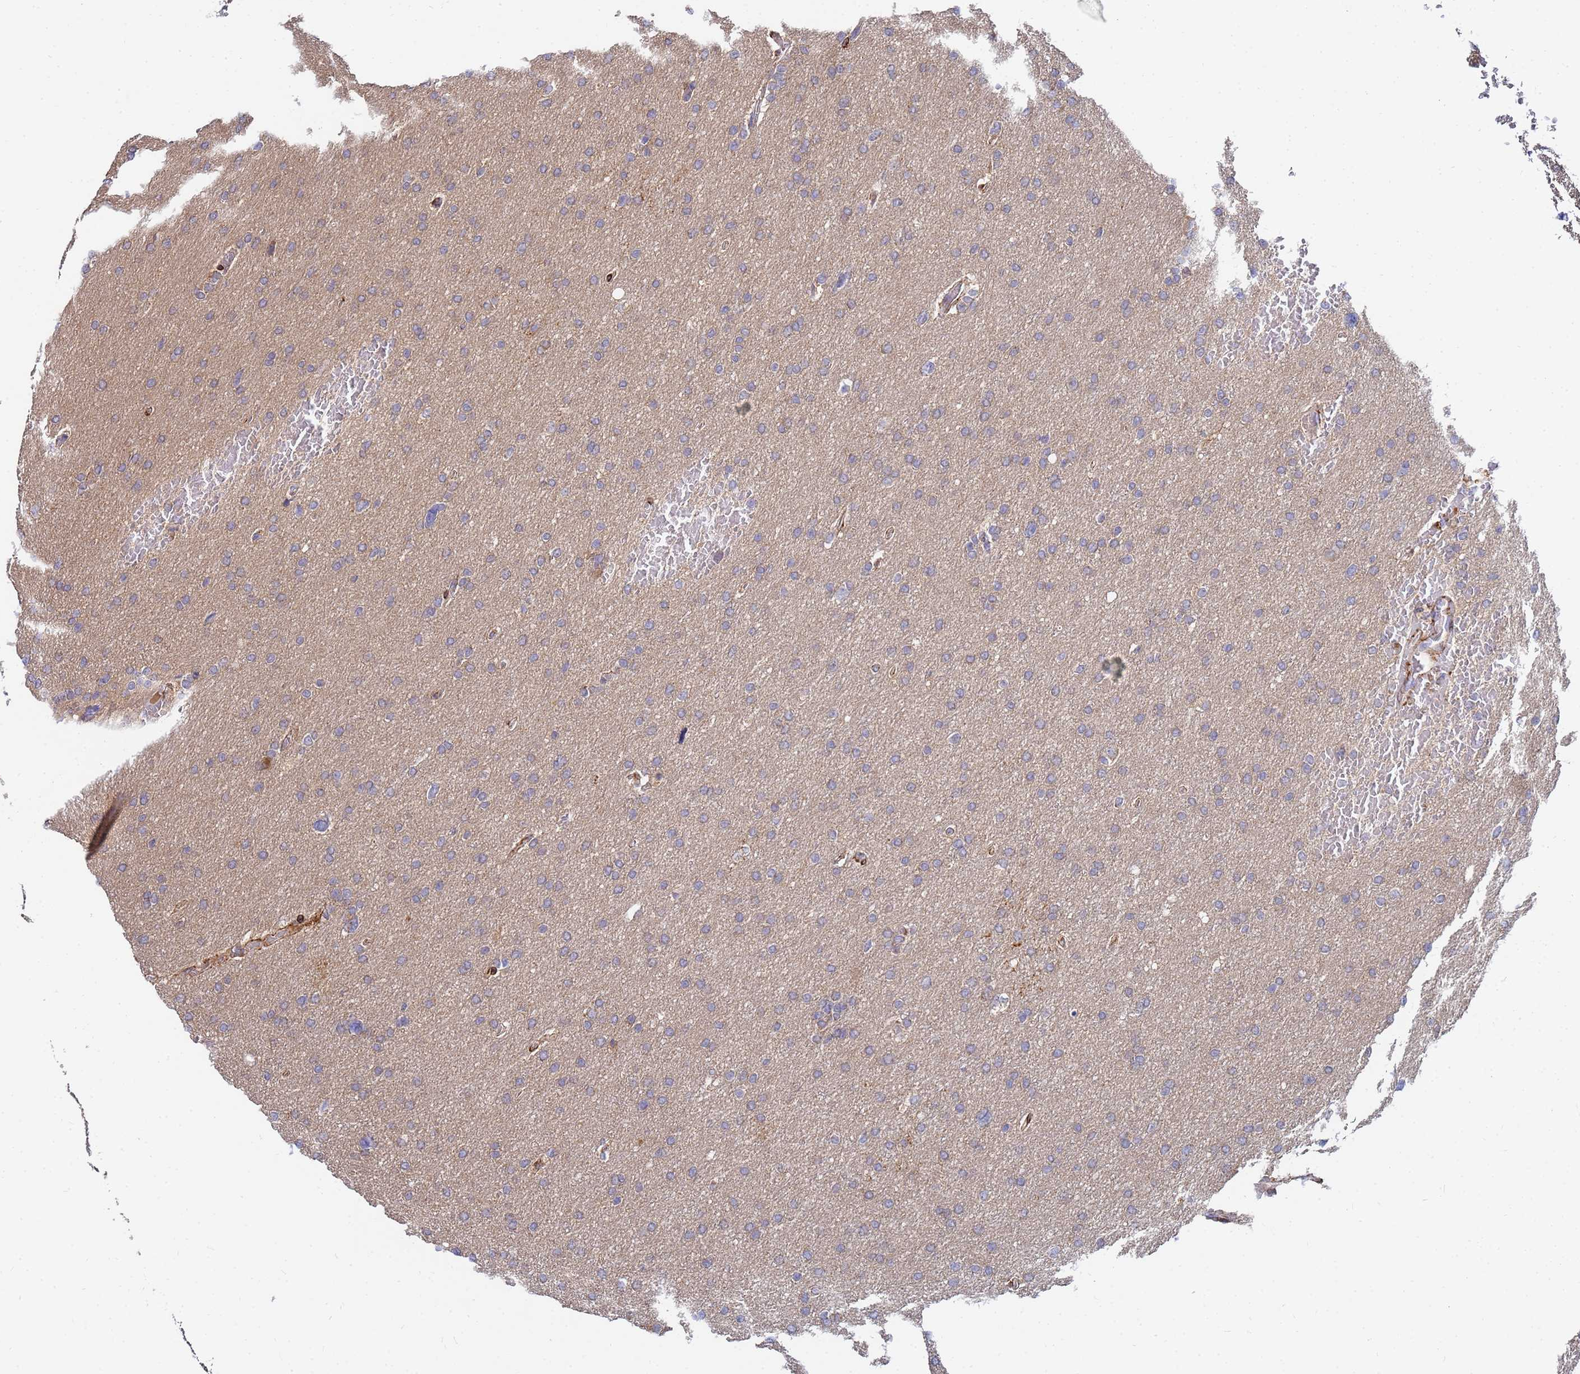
{"staining": {"intensity": "weak", "quantity": "<25%", "location": "cytoplasmic/membranous"}, "tissue": "glioma", "cell_type": "Tumor cells", "image_type": "cancer", "snomed": [{"axis": "morphology", "description": "Glioma, malignant, High grade"}, {"axis": "topography", "description": "Cerebral cortex"}], "caption": "A histopathology image of glioma stained for a protein demonstrates no brown staining in tumor cells. (DAB (3,3'-diaminobenzidine) immunohistochemistry visualized using brightfield microscopy, high magnification).", "gene": "C5orf34", "patient": {"sex": "female", "age": 36}}